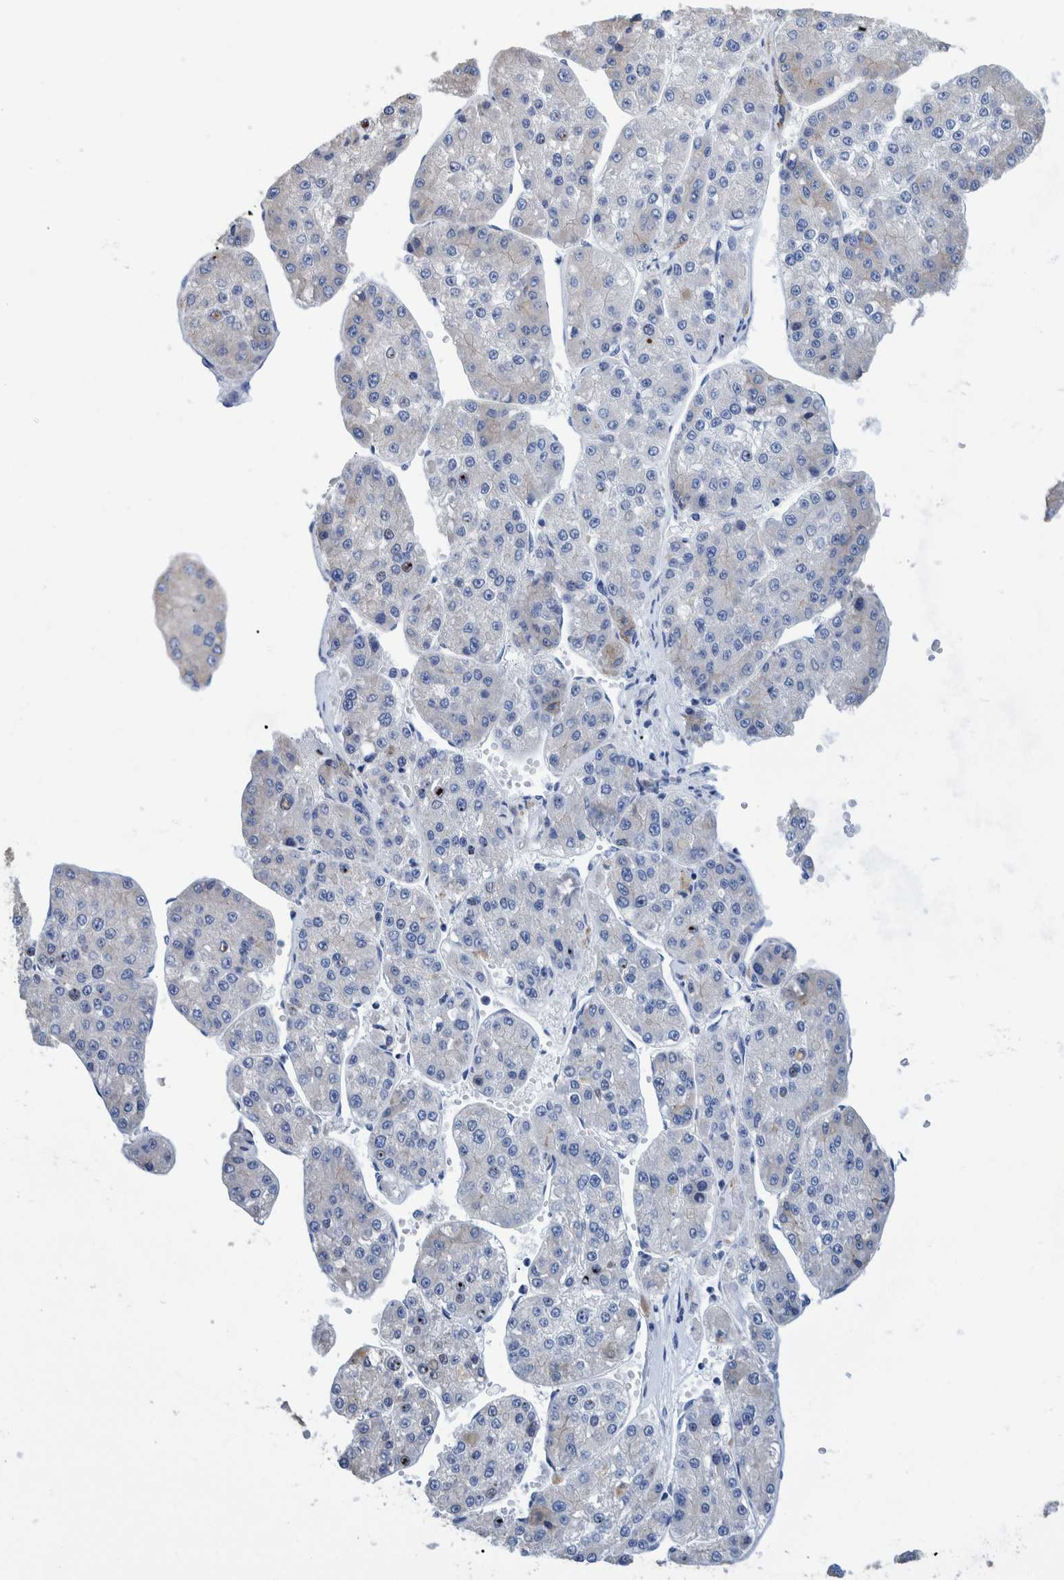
{"staining": {"intensity": "negative", "quantity": "none", "location": "none"}, "tissue": "liver cancer", "cell_type": "Tumor cells", "image_type": "cancer", "snomed": [{"axis": "morphology", "description": "Carcinoma, Hepatocellular, NOS"}, {"axis": "topography", "description": "Liver"}], "caption": "Liver hepatocellular carcinoma was stained to show a protein in brown. There is no significant staining in tumor cells. The staining is performed using DAB brown chromogen with nuclei counter-stained in using hematoxylin.", "gene": "MKS1", "patient": {"sex": "female", "age": 73}}